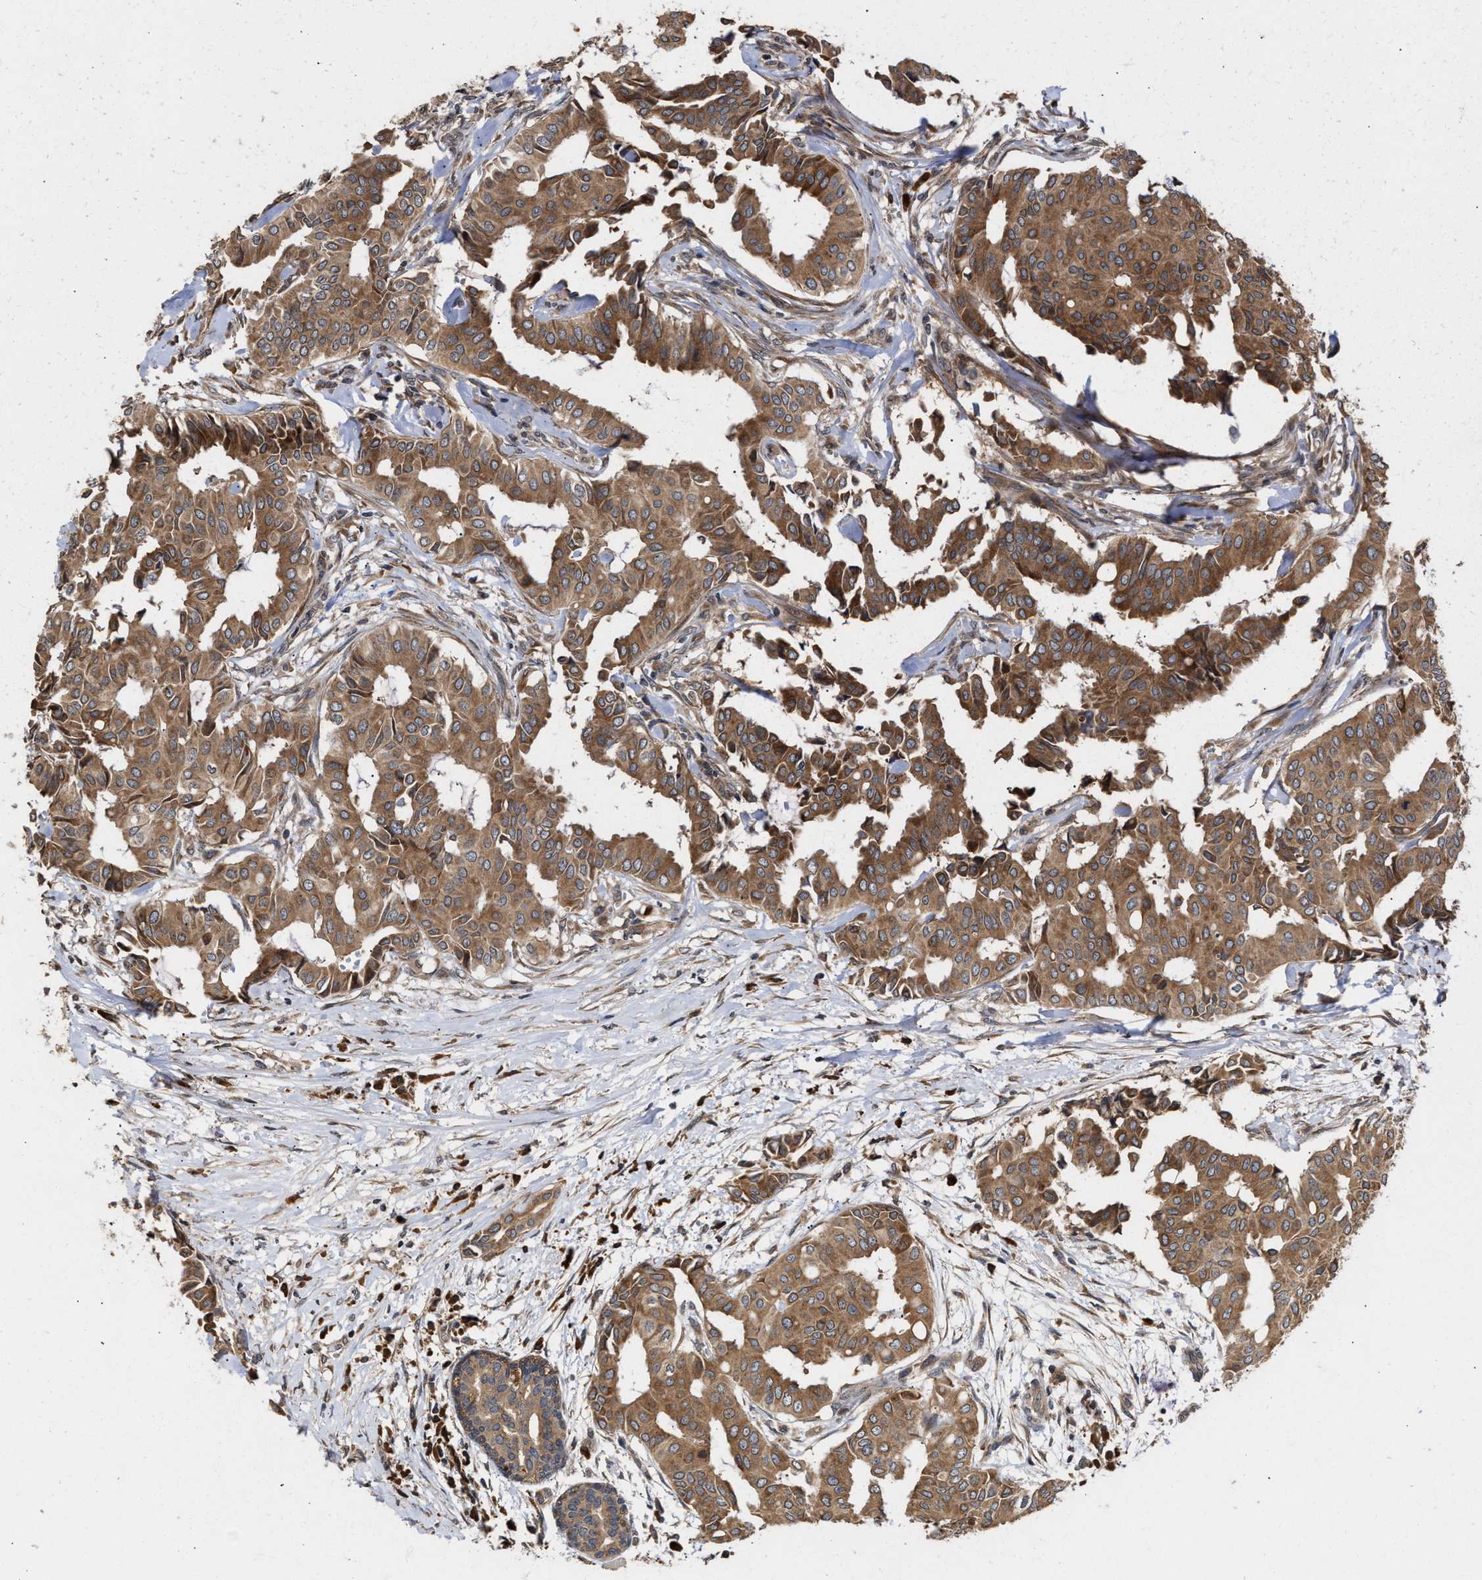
{"staining": {"intensity": "moderate", "quantity": ">75%", "location": "cytoplasmic/membranous"}, "tissue": "head and neck cancer", "cell_type": "Tumor cells", "image_type": "cancer", "snomed": [{"axis": "morphology", "description": "Adenocarcinoma, NOS"}, {"axis": "topography", "description": "Salivary gland"}, {"axis": "topography", "description": "Head-Neck"}], "caption": "A histopathology image showing moderate cytoplasmic/membranous positivity in approximately >75% of tumor cells in head and neck cancer (adenocarcinoma), as visualized by brown immunohistochemical staining.", "gene": "SAR1A", "patient": {"sex": "female", "age": 59}}